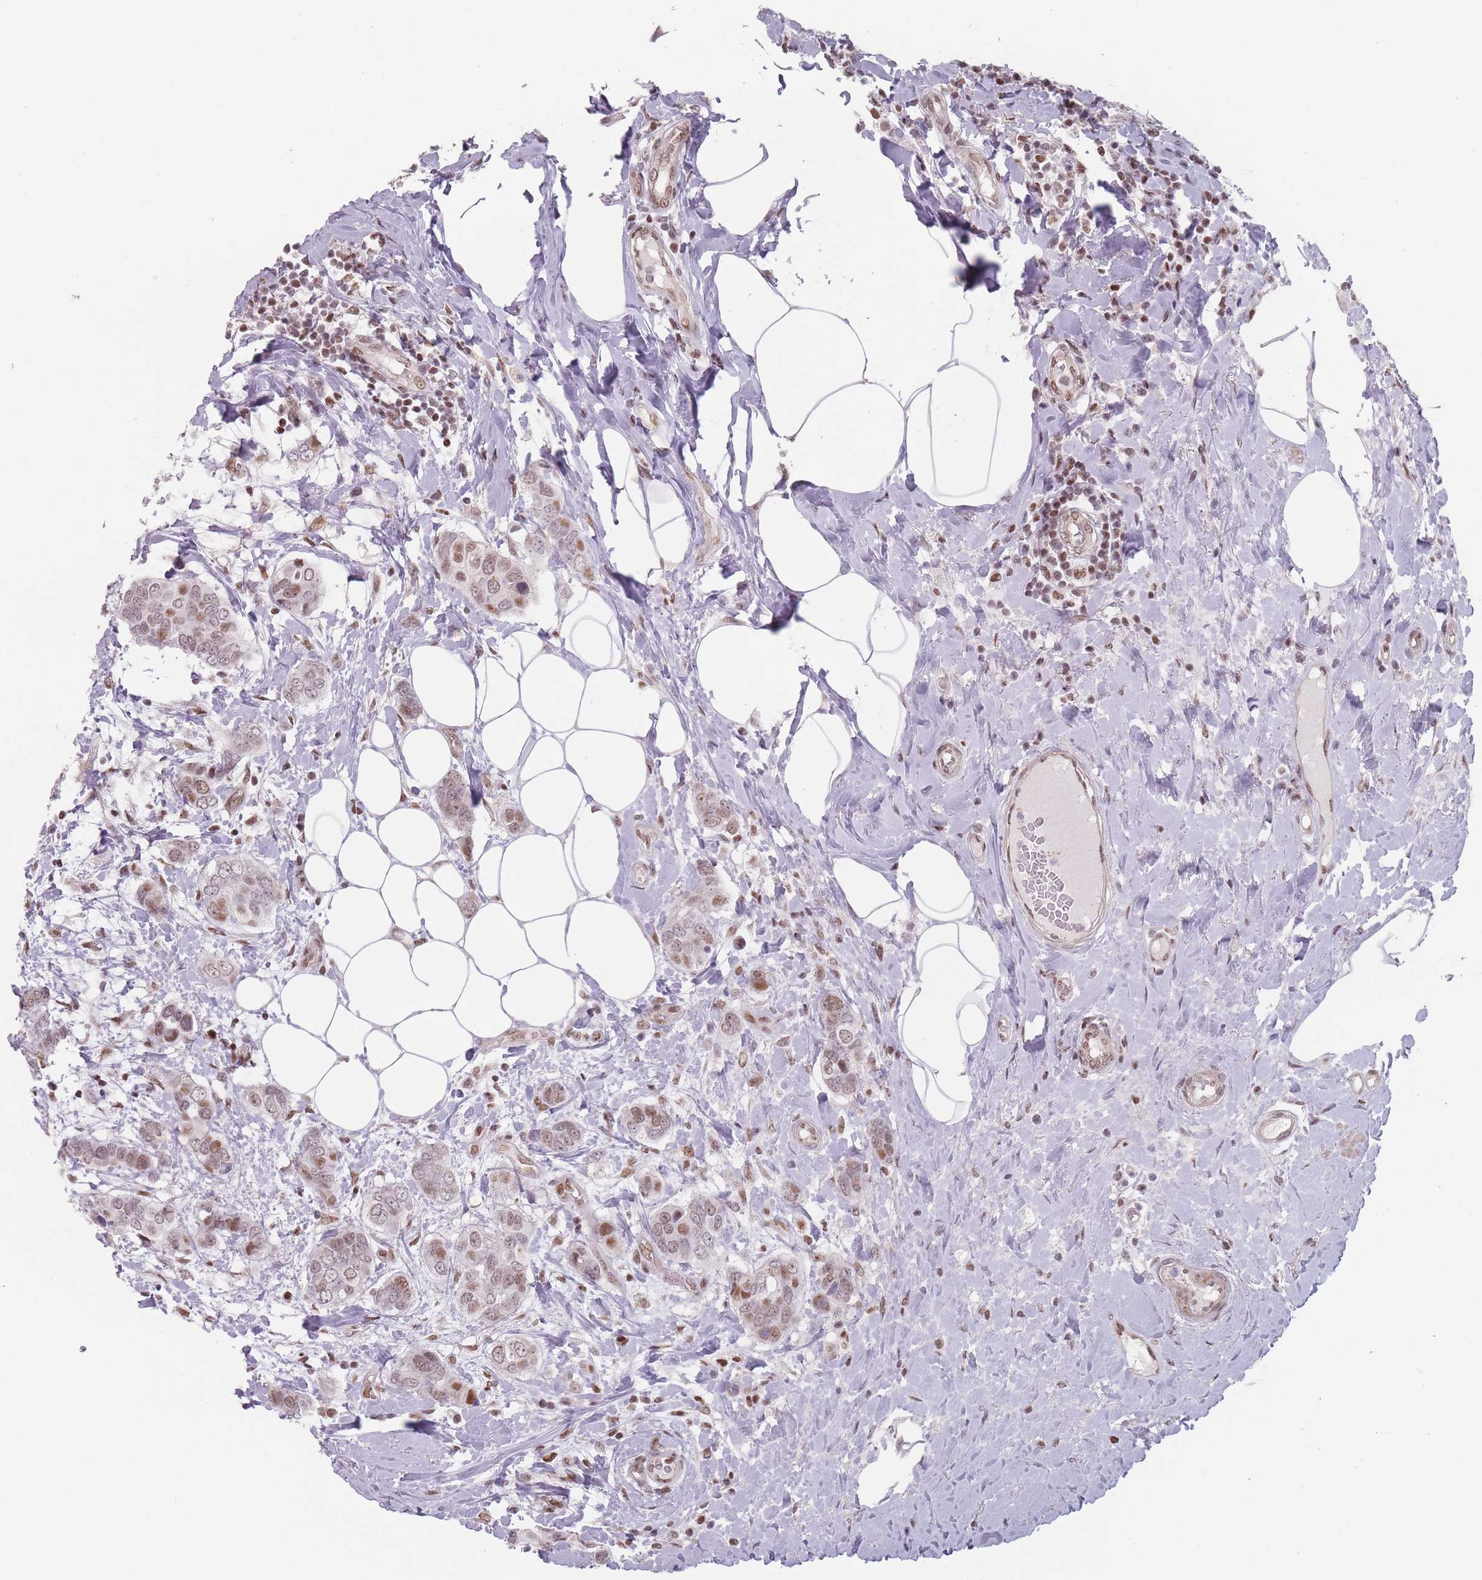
{"staining": {"intensity": "moderate", "quantity": "25%-75%", "location": "nuclear"}, "tissue": "breast cancer", "cell_type": "Tumor cells", "image_type": "cancer", "snomed": [{"axis": "morphology", "description": "Lobular carcinoma"}, {"axis": "topography", "description": "Breast"}], "caption": "Immunohistochemistry (DAB) staining of human breast cancer demonstrates moderate nuclear protein expression in approximately 25%-75% of tumor cells.", "gene": "SH3BGRL2", "patient": {"sex": "female", "age": 51}}